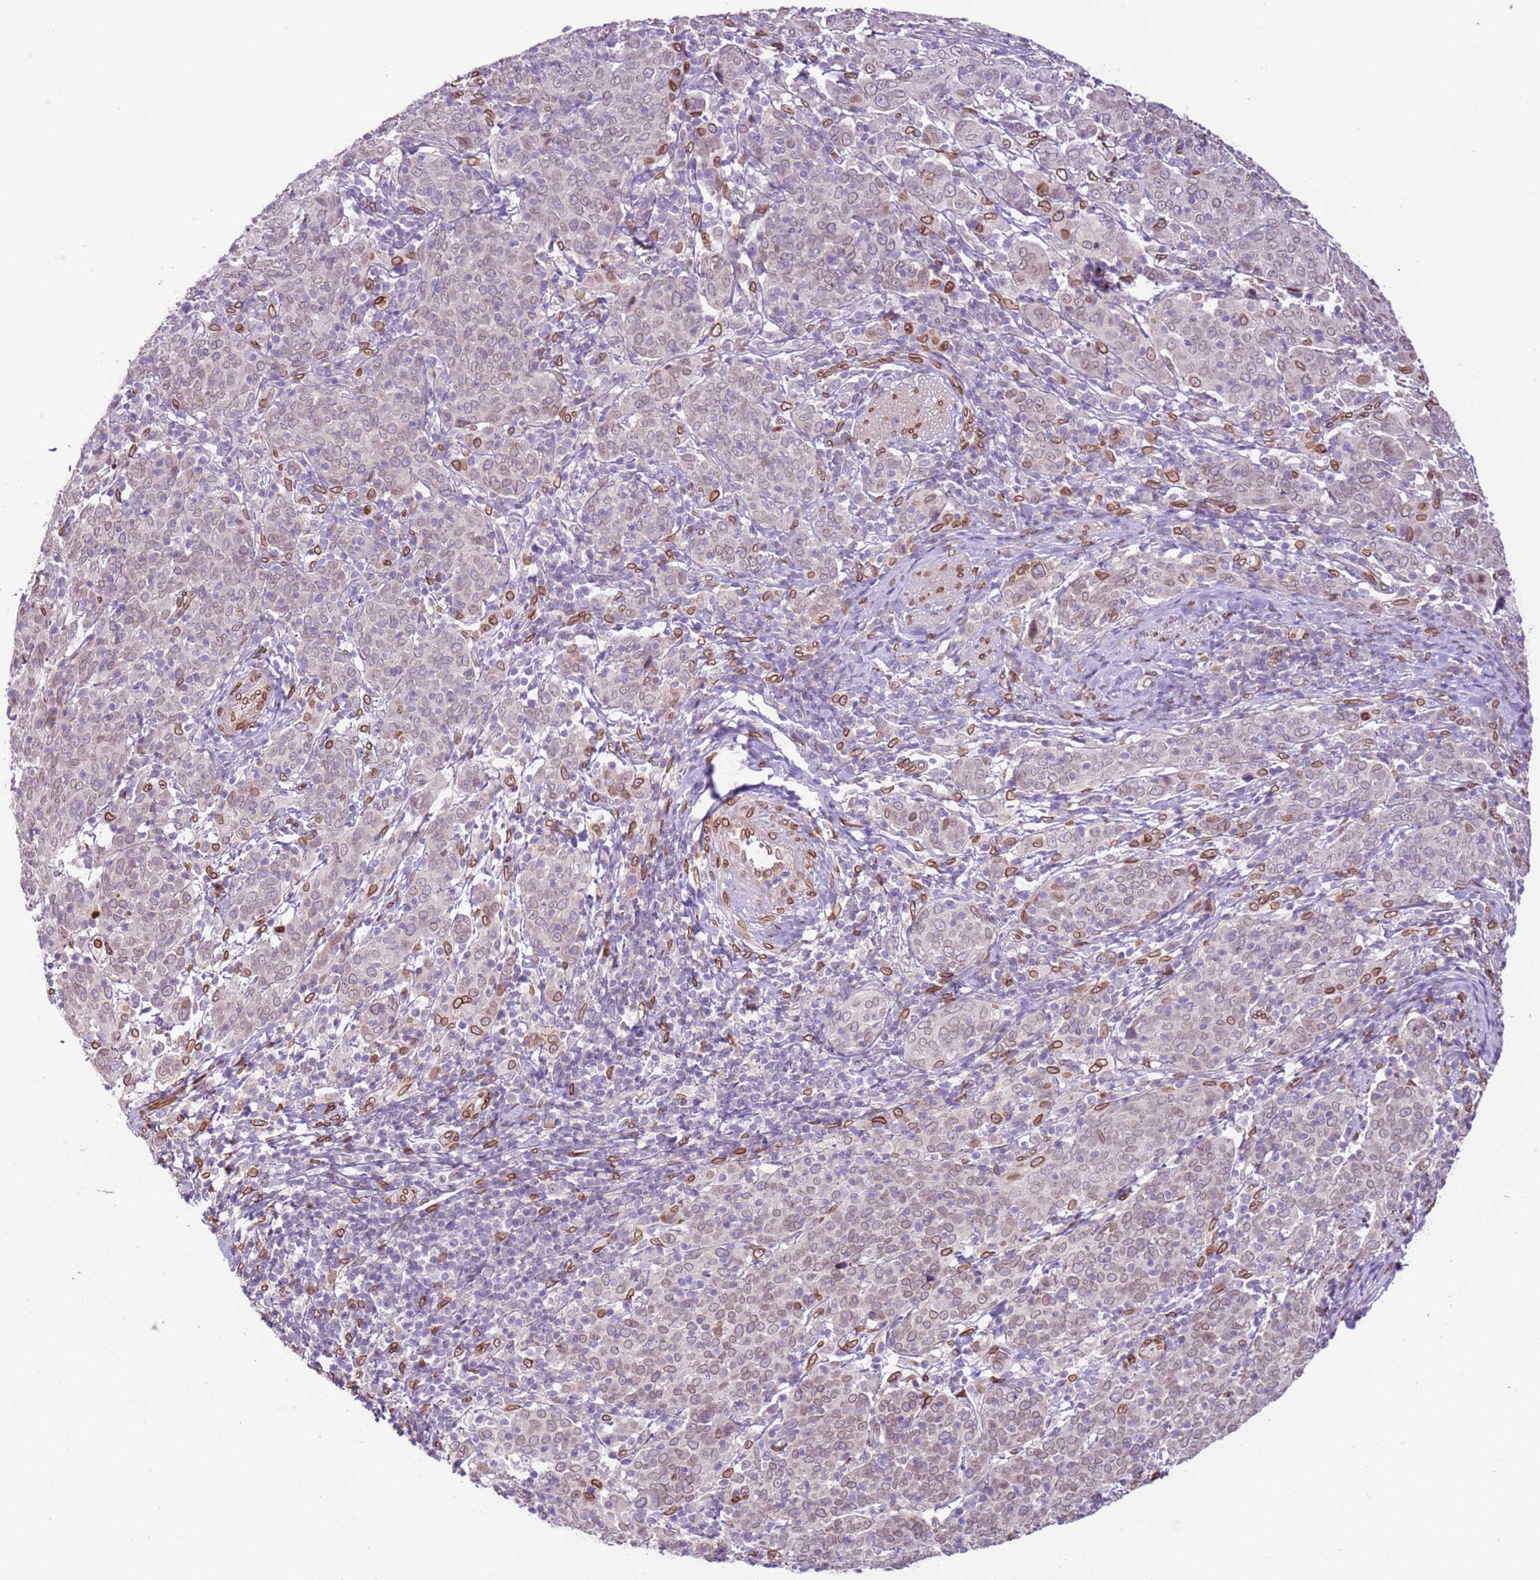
{"staining": {"intensity": "weak", "quantity": "<25%", "location": "cytoplasmic/membranous,nuclear"}, "tissue": "cervical cancer", "cell_type": "Tumor cells", "image_type": "cancer", "snomed": [{"axis": "morphology", "description": "Squamous cell carcinoma, NOS"}, {"axis": "topography", "description": "Cervix"}], "caption": "High power microscopy image of an immunohistochemistry (IHC) image of cervical squamous cell carcinoma, revealing no significant staining in tumor cells.", "gene": "TMEM47", "patient": {"sex": "female", "age": 67}}